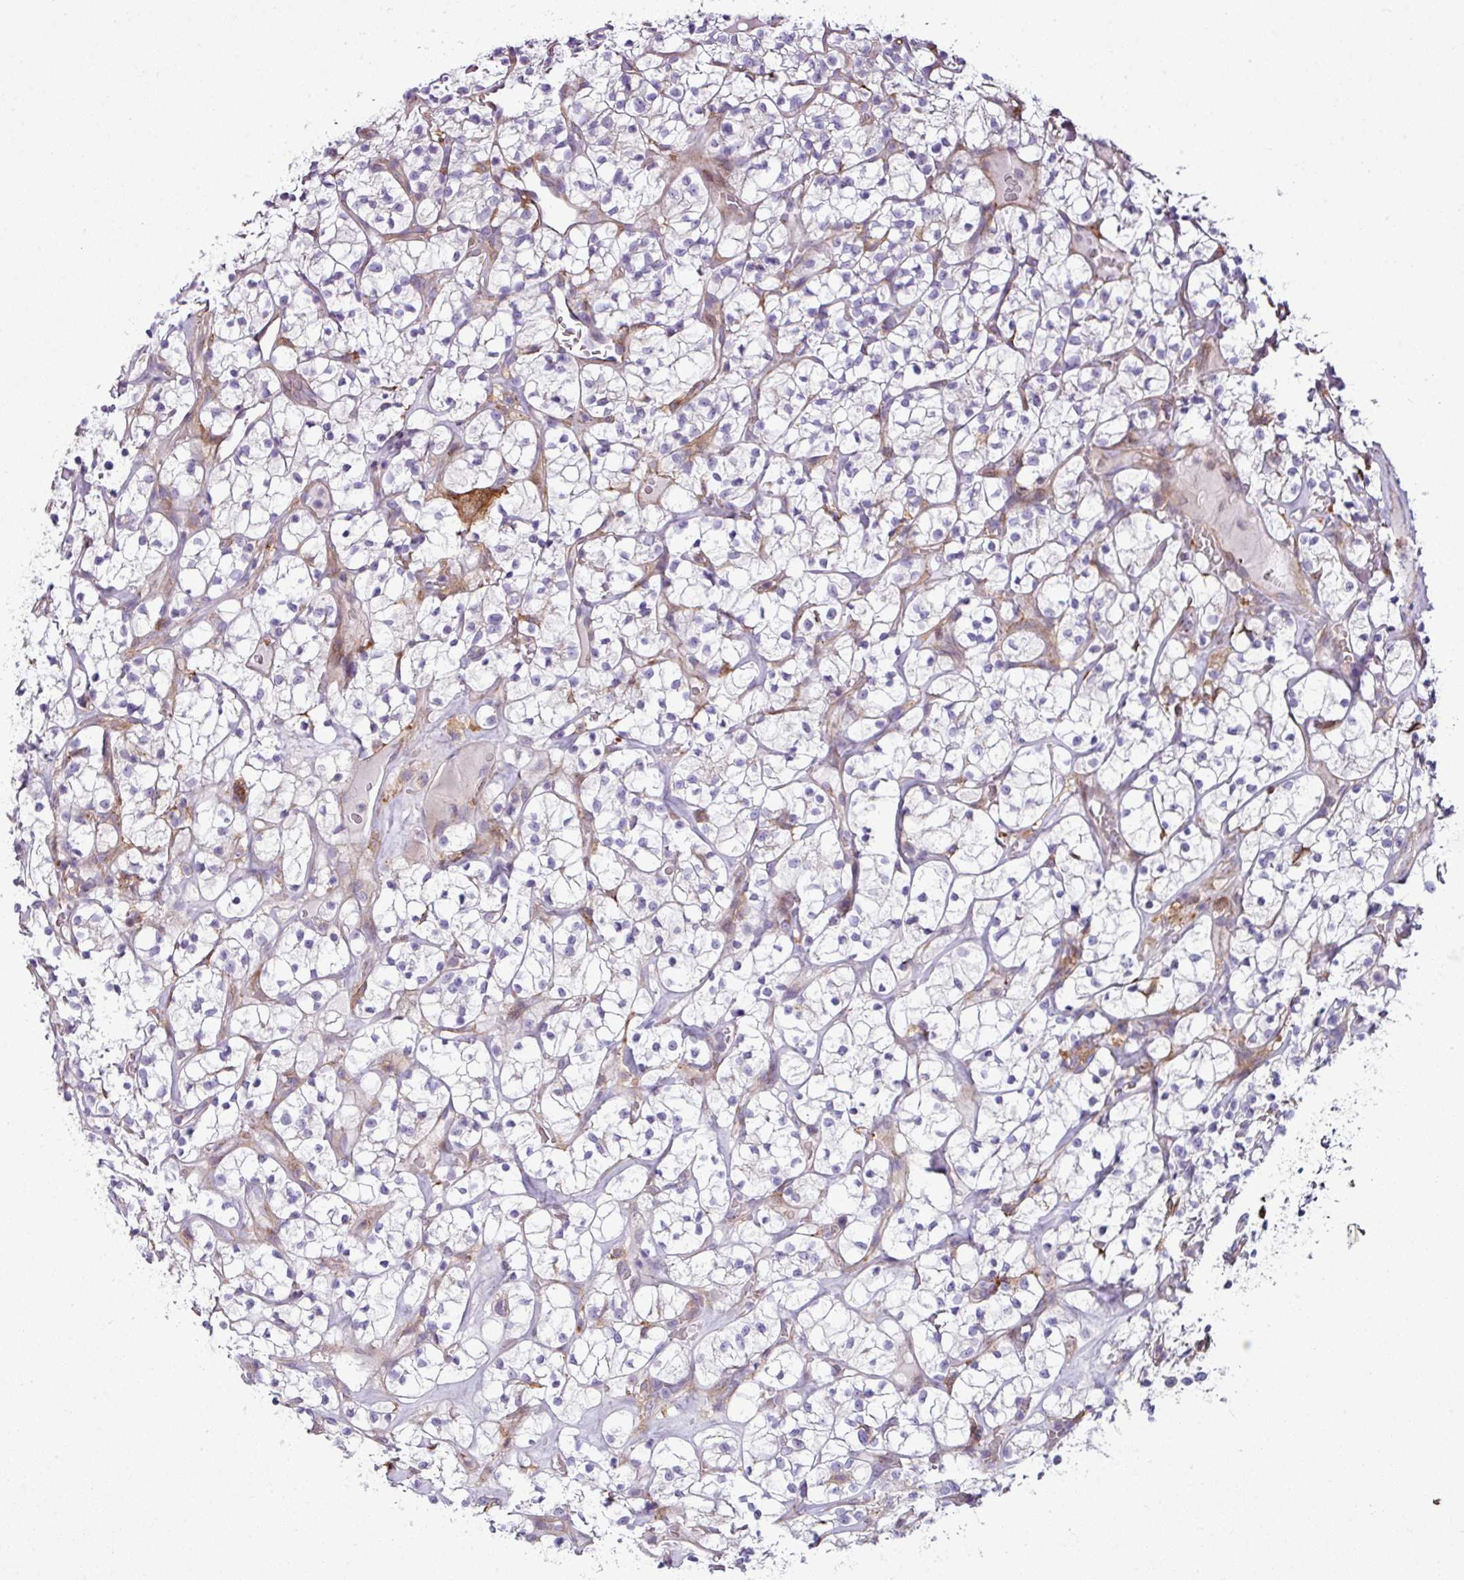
{"staining": {"intensity": "negative", "quantity": "none", "location": "none"}, "tissue": "renal cancer", "cell_type": "Tumor cells", "image_type": "cancer", "snomed": [{"axis": "morphology", "description": "Adenocarcinoma, NOS"}, {"axis": "topography", "description": "Kidney"}], "caption": "The immunohistochemistry (IHC) image has no significant expression in tumor cells of renal adenocarcinoma tissue. (Stains: DAB (3,3'-diaminobenzidine) immunohistochemistry with hematoxylin counter stain, Microscopy: brightfield microscopy at high magnification).", "gene": "COL8A1", "patient": {"sex": "female", "age": 64}}